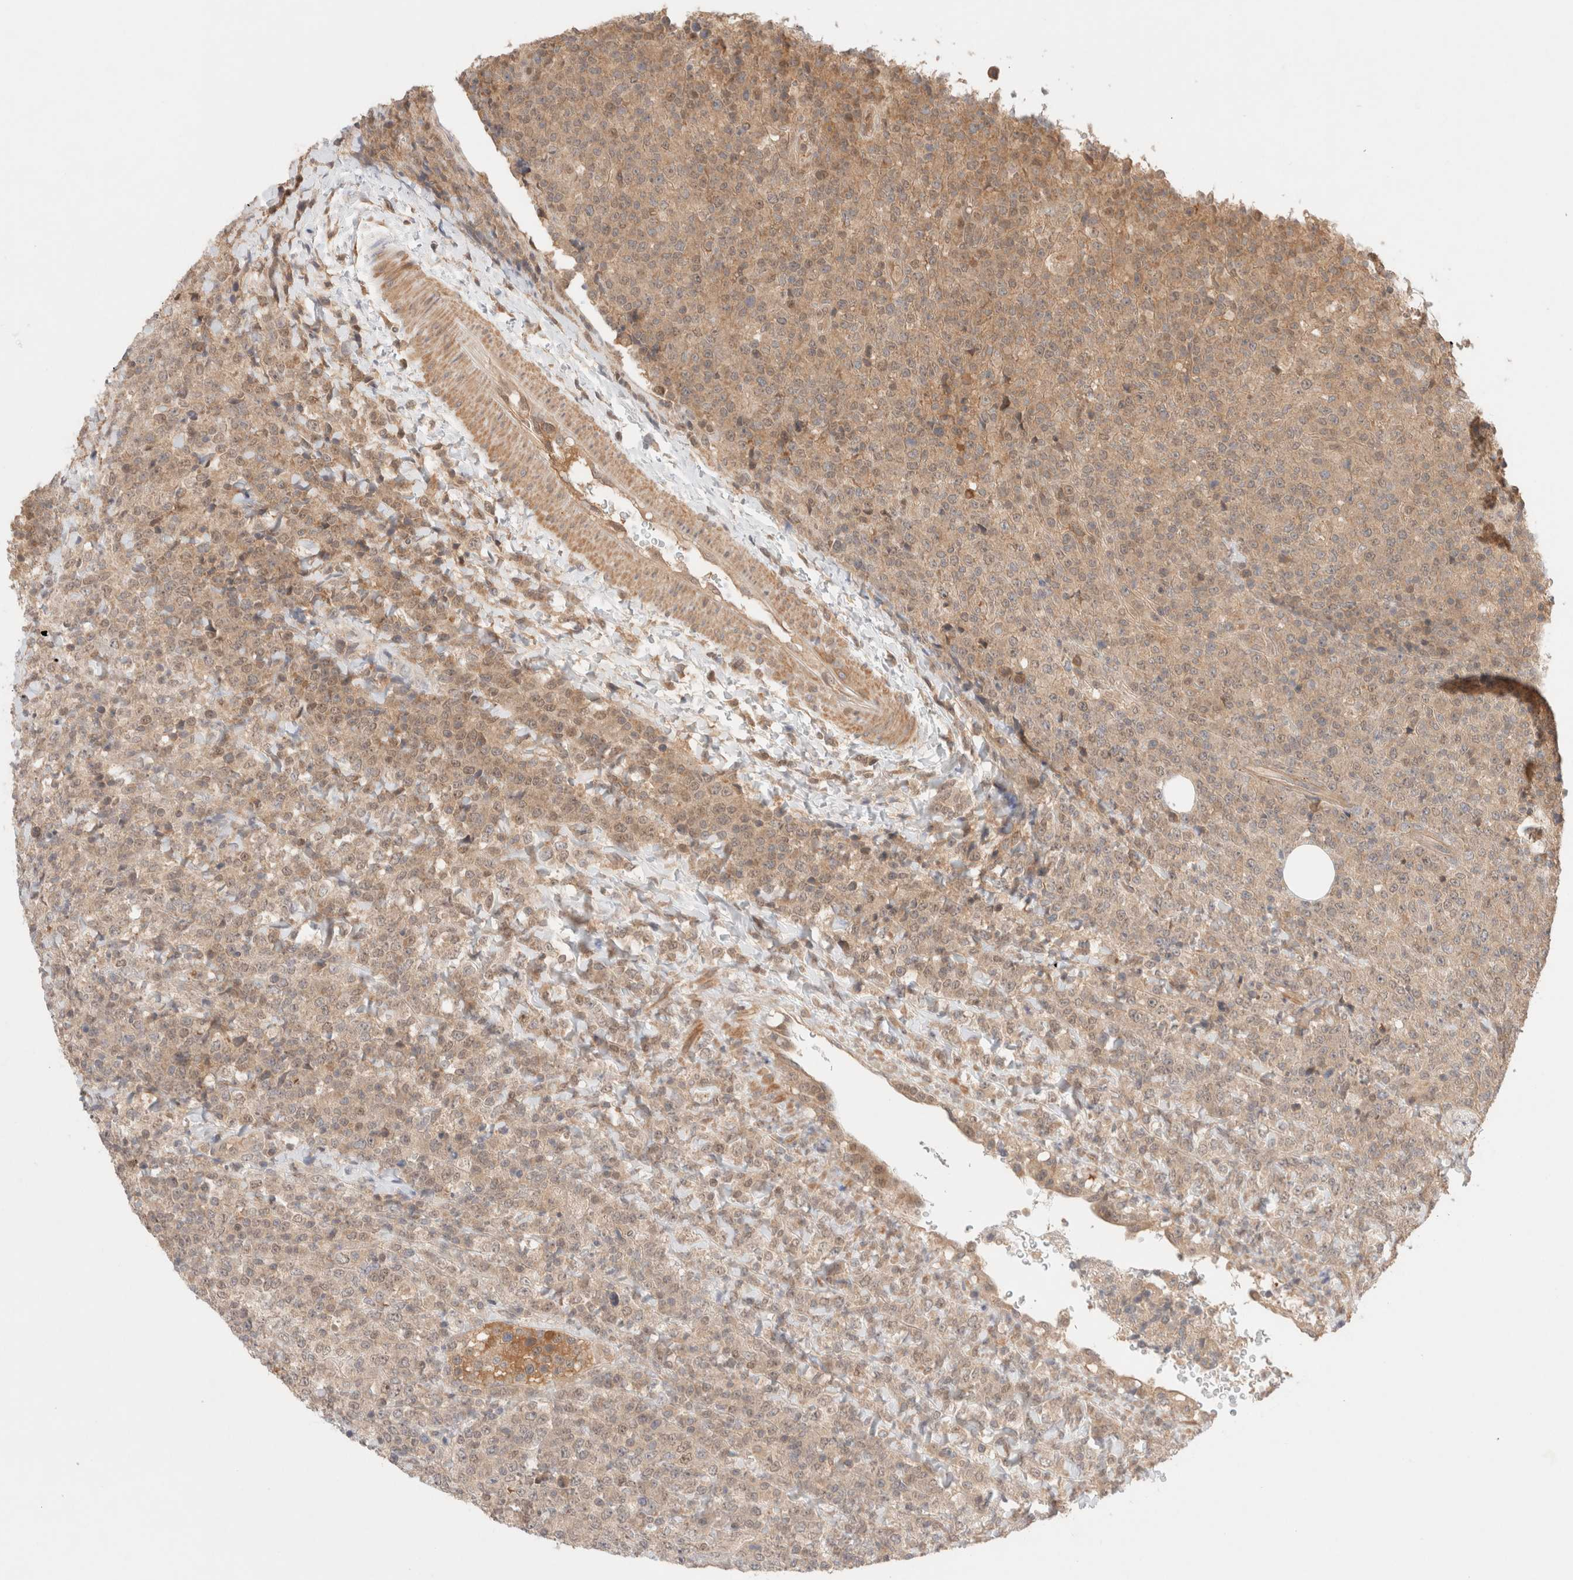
{"staining": {"intensity": "weak", "quantity": ">75%", "location": "cytoplasmic/membranous,nuclear"}, "tissue": "lymphoma", "cell_type": "Tumor cells", "image_type": "cancer", "snomed": [{"axis": "morphology", "description": "Malignant lymphoma, non-Hodgkin's type, High grade"}, {"axis": "topography", "description": "Lymph node"}], "caption": "High-power microscopy captured an immunohistochemistry image of lymphoma, revealing weak cytoplasmic/membranous and nuclear expression in about >75% of tumor cells.", "gene": "CARNMT1", "patient": {"sex": "male", "age": 13}}